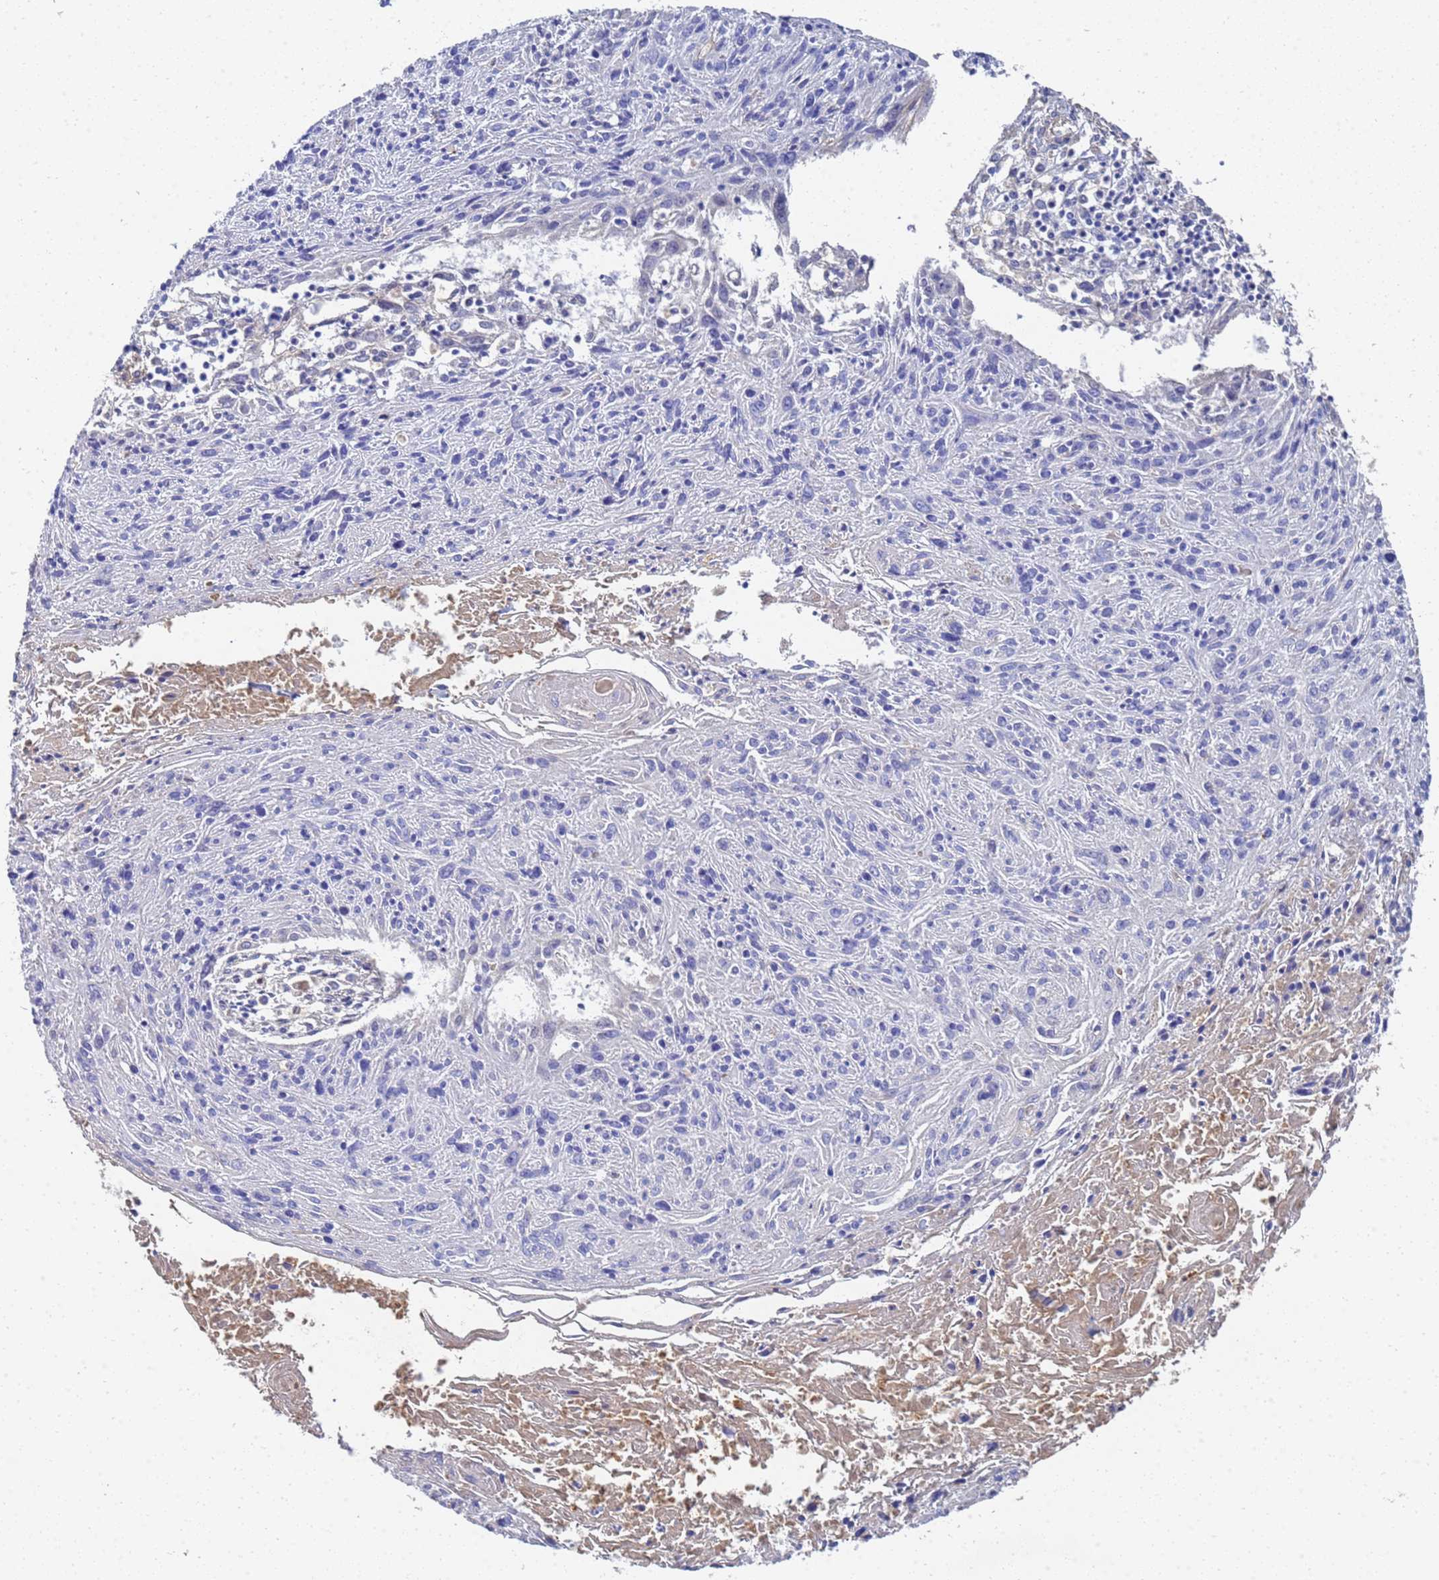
{"staining": {"intensity": "negative", "quantity": "none", "location": "none"}, "tissue": "cervical cancer", "cell_type": "Tumor cells", "image_type": "cancer", "snomed": [{"axis": "morphology", "description": "Squamous cell carcinoma, NOS"}, {"axis": "topography", "description": "Cervix"}], "caption": "This is an immunohistochemistry (IHC) image of human cervical cancer. There is no staining in tumor cells.", "gene": "LBX2", "patient": {"sex": "female", "age": 51}}